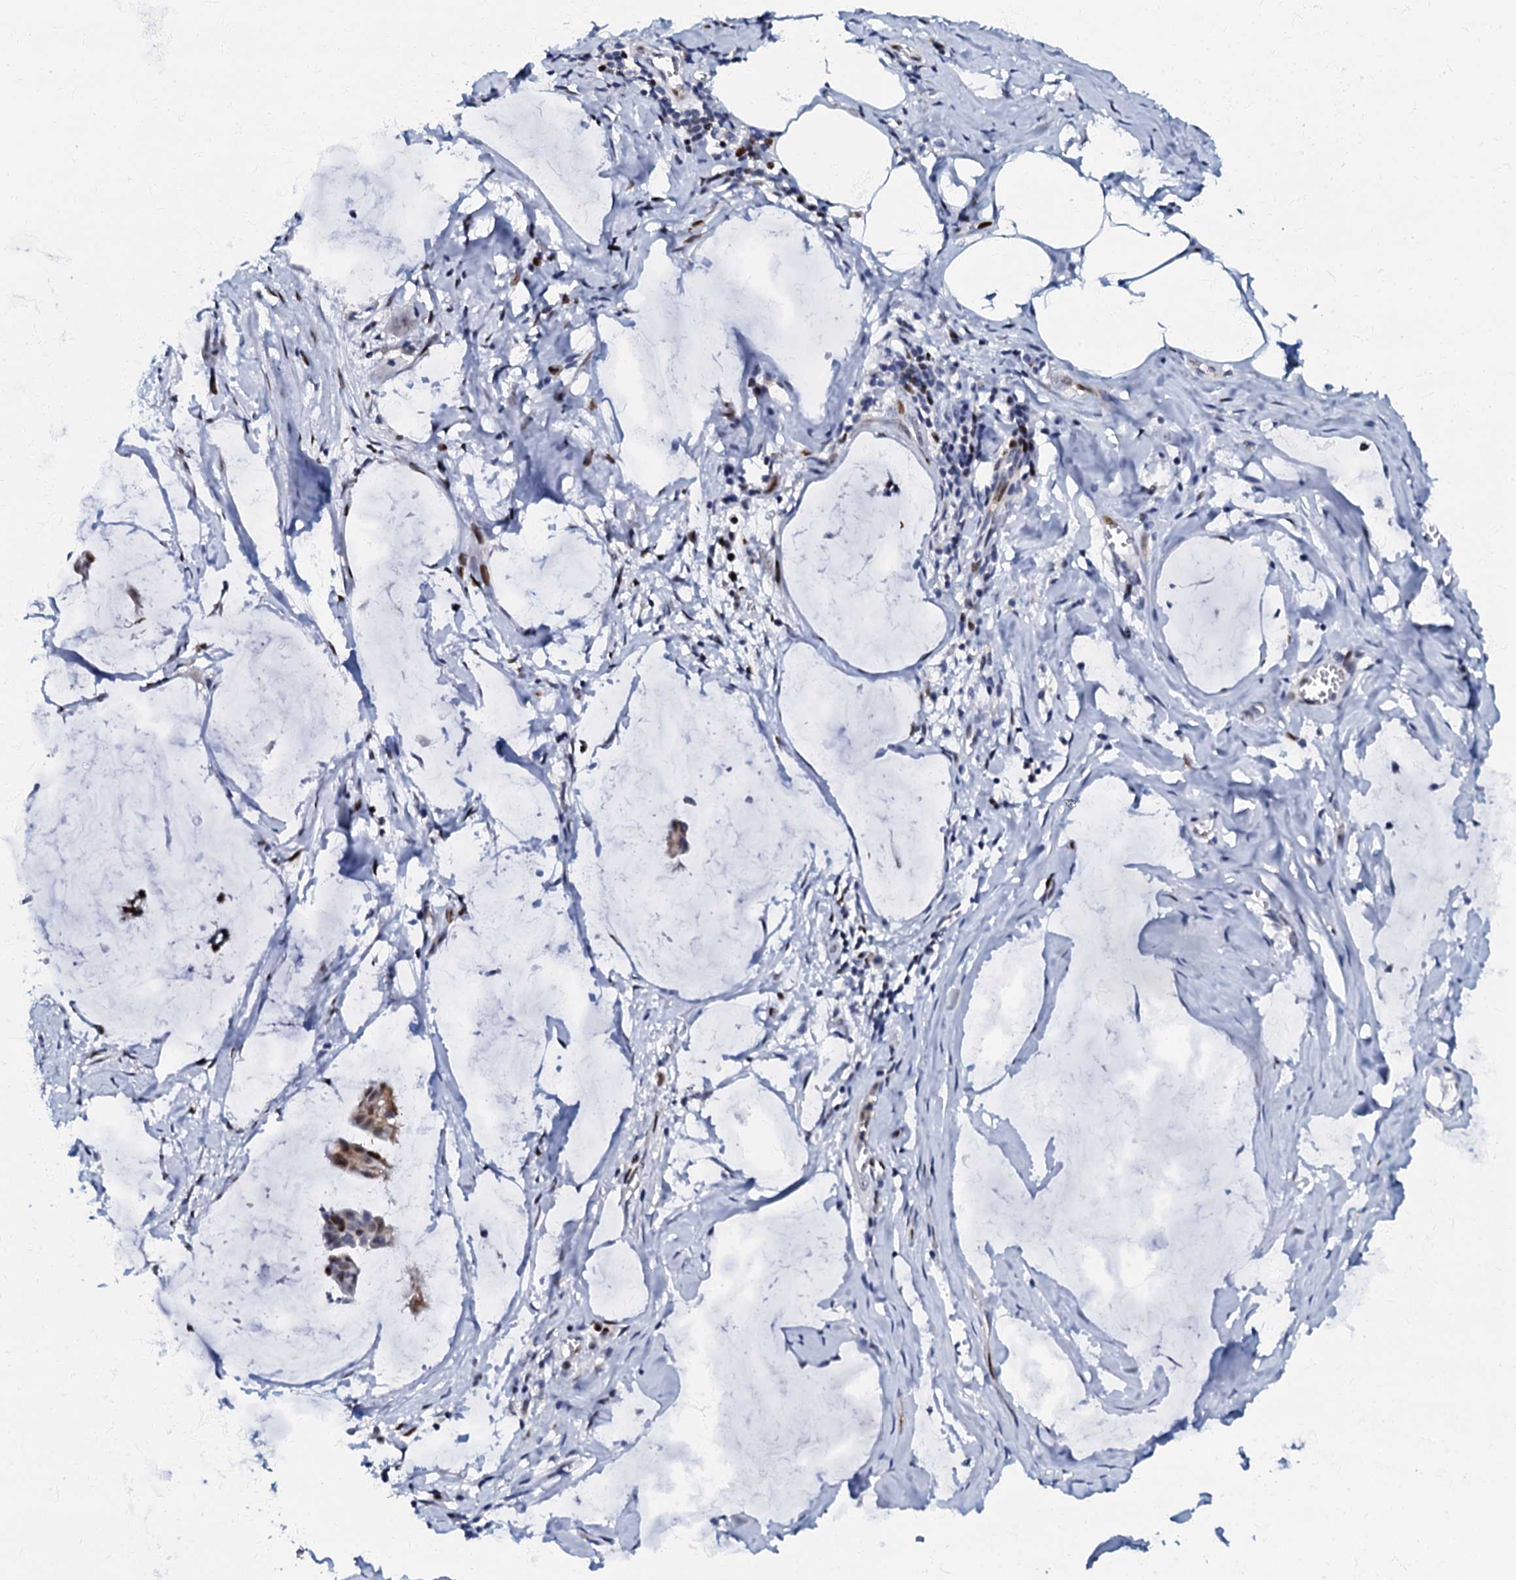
{"staining": {"intensity": "moderate", "quantity": "25%-75%", "location": "cytoplasmic/membranous,nuclear"}, "tissue": "ovarian cancer", "cell_type": "Tumor cells", "image_type": "cancer", "snomed": [{"axis": "morphology", "description": "Cystadenocarcinoma, mucinous, NOS"}, {"axis": "topography", "description": "Ovary"}], "caption": "A photomicrograph of human mucinous cystadenocarcinoma (ovarian) stained for a protein exhibits moderate cytoplasmic/membranous and nuclear brown staining in tumor cells.", "gene": "MFSD5", "patient": {"sex": "female", "age": 73}}